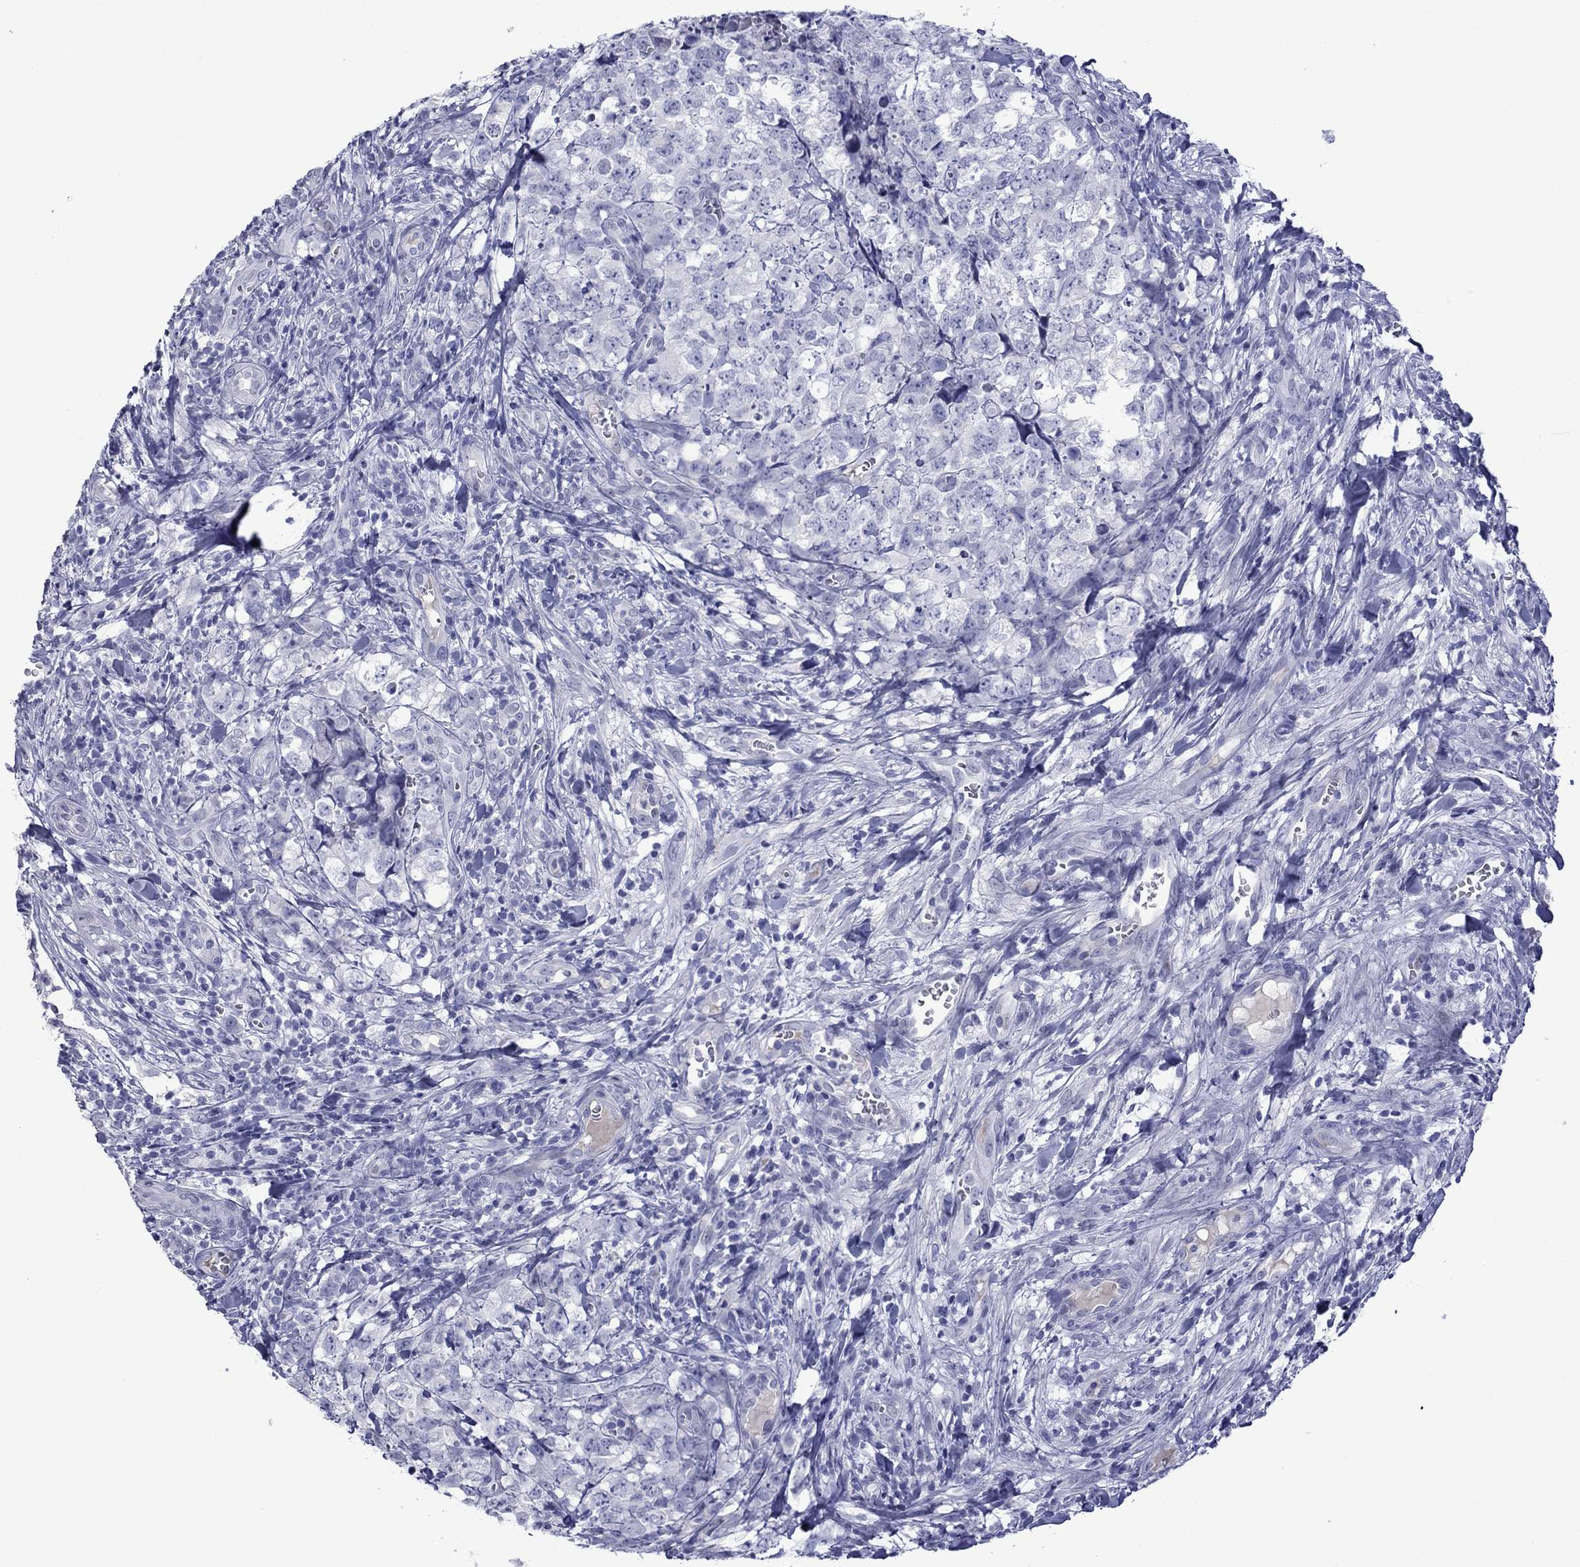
{"staining": {"intensity": "negative", "quantity": "none", "location": "none"}, "tissue": "testis cancer", "cell_type": "Tumor cells", "image_type": "cancer", "snomed": [{"axis": "morphology", "description": "Carcinoma, Embryonal, NOS"}, {"axis": "topography", "description": "Testis"}], "caption": "DAB (3,3'-diaminobenzidine) immunohistochemical staining of human testis cancer reveals no significant staining in tumor cells. The staining is performed using DAB (3,3'-diaminobenzidine) brown chromogen with nuclei counter-stained in using hematoxylin.", "gene": "PIWIL1", "patient": {"sex": "male", "age": 23}}